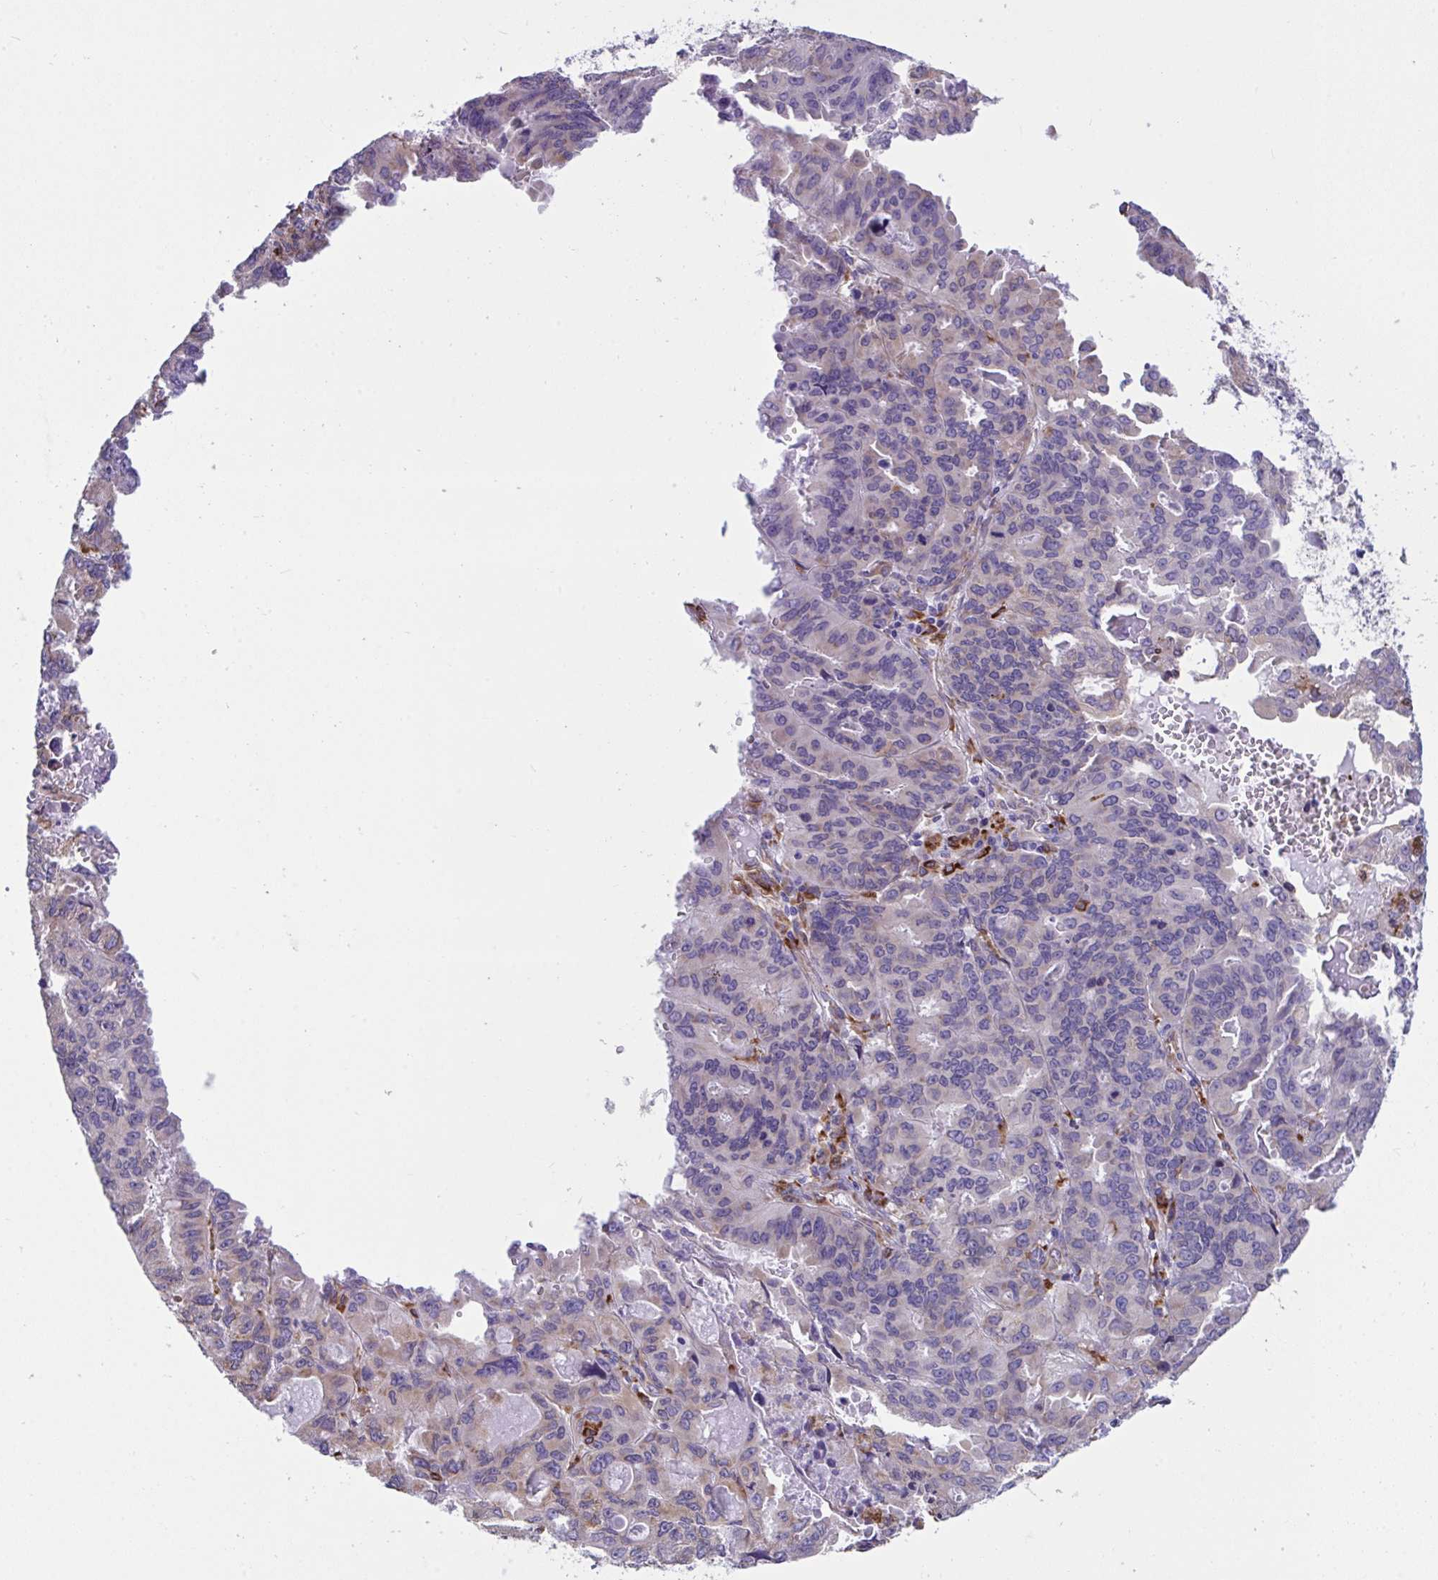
{"staining": {"intensity": "weak", "quantity": "<25%", "location": "cytoplasmic/membranous"}, "tissue": "endometrial cancer", "cell_type": "Tumor cells", "image_type": "cancer", "snomed": [{"axis": "morphology", "description": "Adenocarcinoma, NOS"}, {"axis": "topography", "description": "Uterus"}], "caption": "This is an immunohistochemistry (IHC) photomicrograph of human endometrial cancer (adenocarcinoma). There is no positivity in tumor cells.", "gene": "ASPH", "patient": {"sex": "female", "age": 79}}